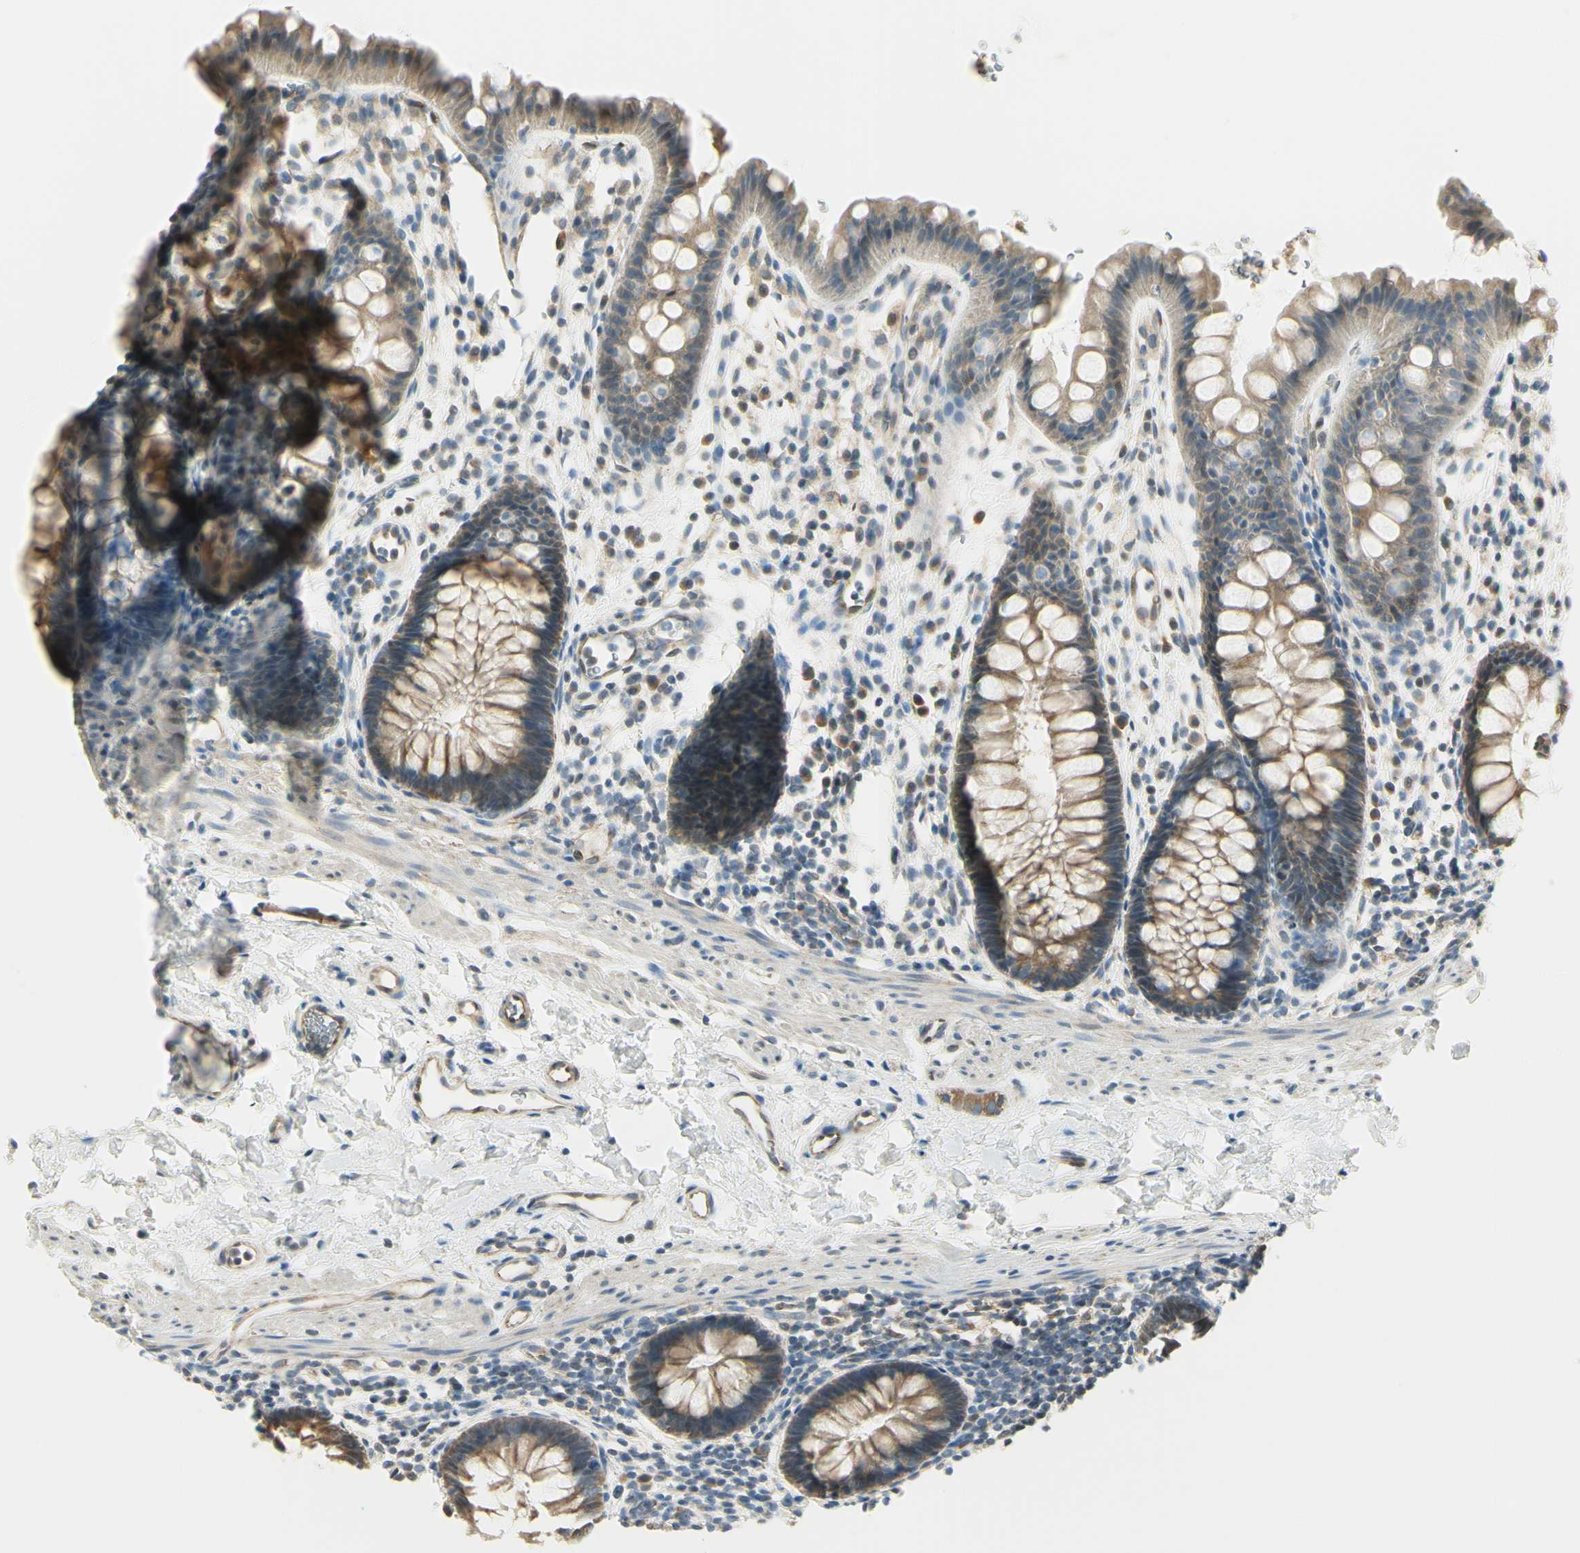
{"staining": {"intensity": "moderate", "quantity": "25%-75%", "location": "cytoplasmic/membranous"}, "tissue": "rectum", "cell_type": "Glandular cells", "image_type": "normal", "snomed": [{"axis": "morphology", "description": "Normal tissue, NOS"}, {"axis": "topography", "description": "Rectum"}], "caption": "About 25%-75% of glandular cells in normal human rectum show moderate cytoplasmic/membranous protein expression as visualized by brown immunohistochemical staining.", "gene": "IGDCC4", "patient": {"sex": "female", "age": 24}}